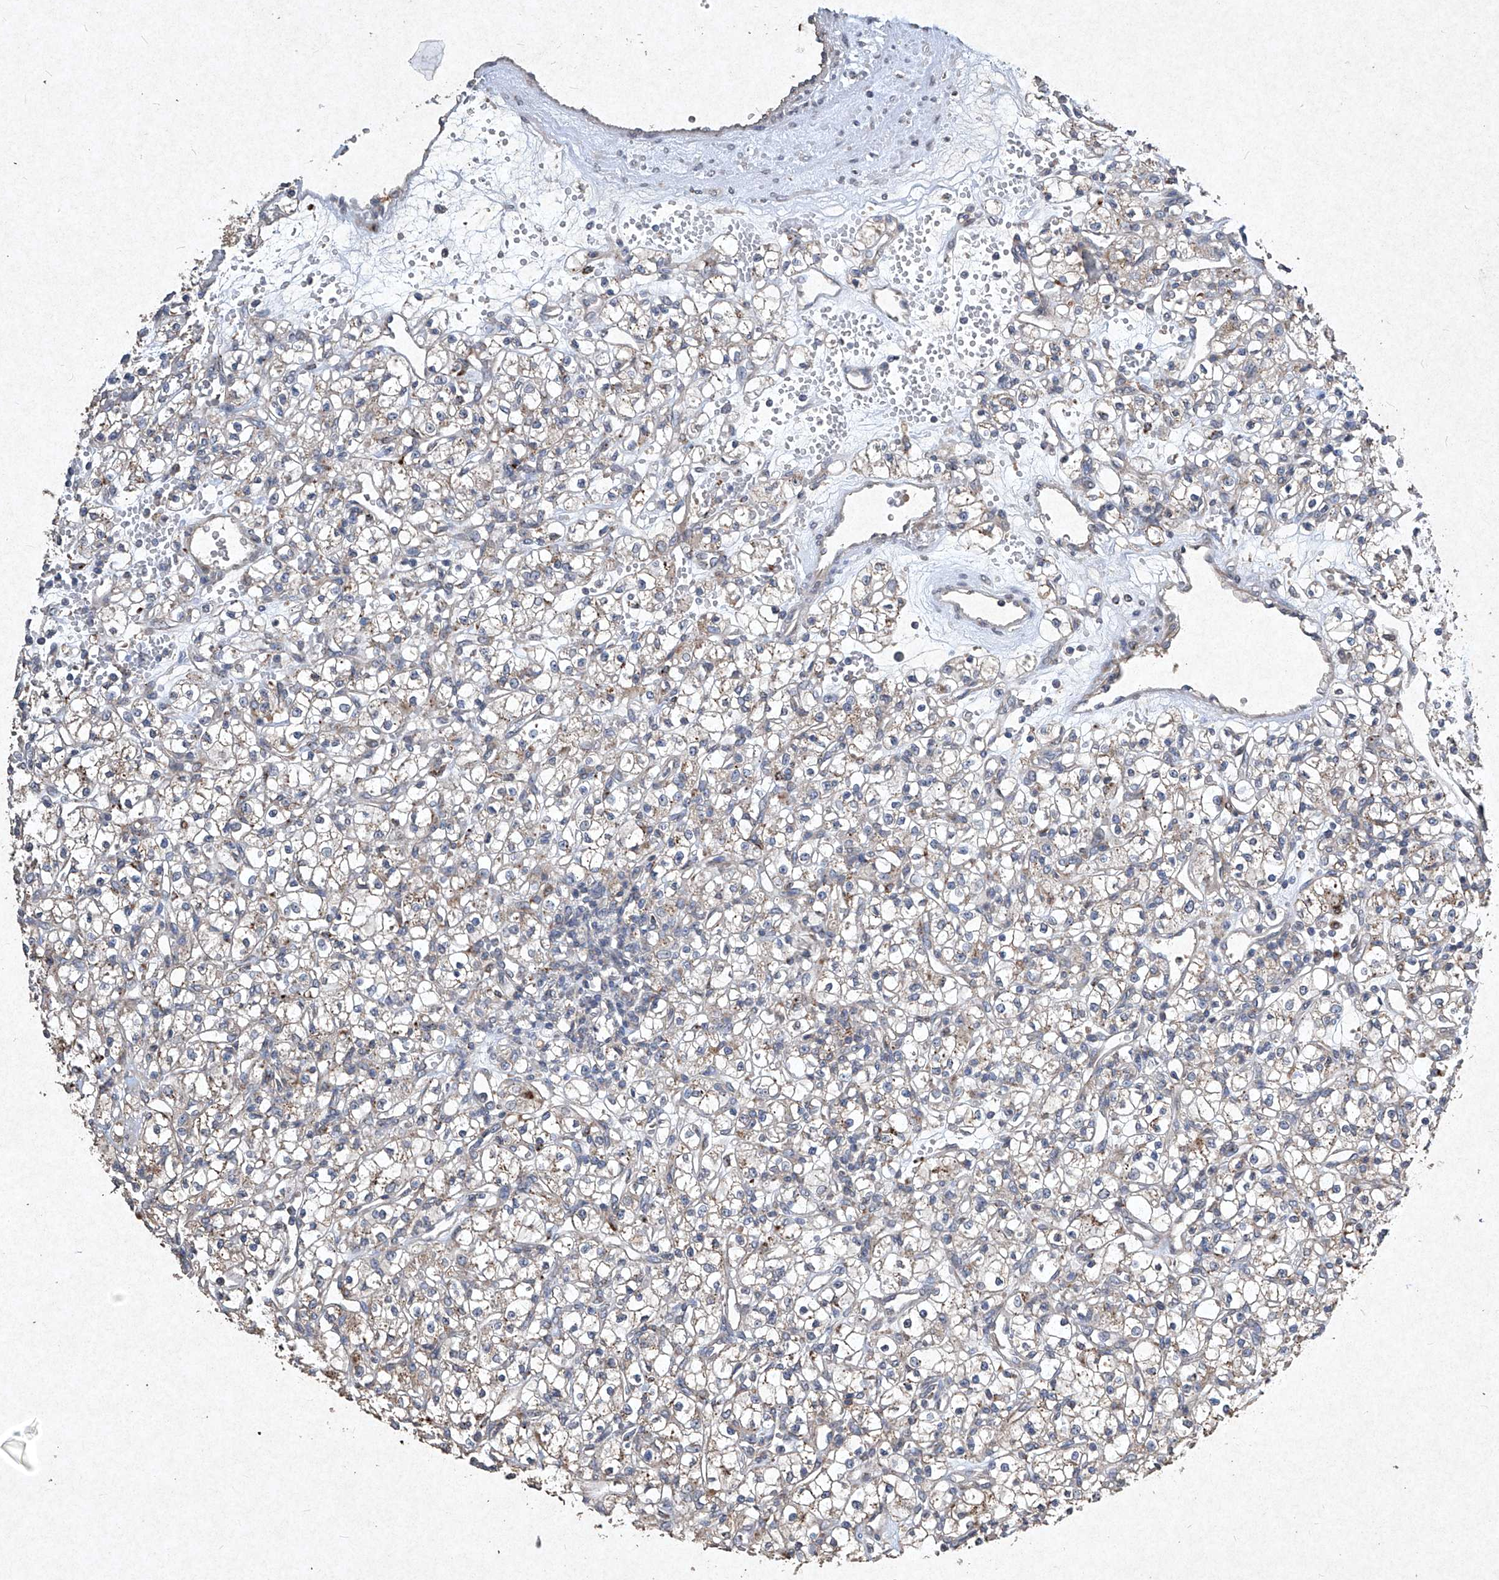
{"staining": {"intensity": "negative", "quantity": "none", "location": "none"}, "tissue": "renal cancer", "cell_type": "Tumor cells", "image_type": "cancer", "snomed": [{"axis": "morphology", "description": "Adenocarcinoma, NOS"}, {"axis": "topography", "description": "Kidney"}], "caption": "DAB immunohistochemical staining of human adenocarcinoma (renal) exhibits no significant expression in tumor cells.", "gene": "MED16", "patient": {"sex": "female", "age": 59}}